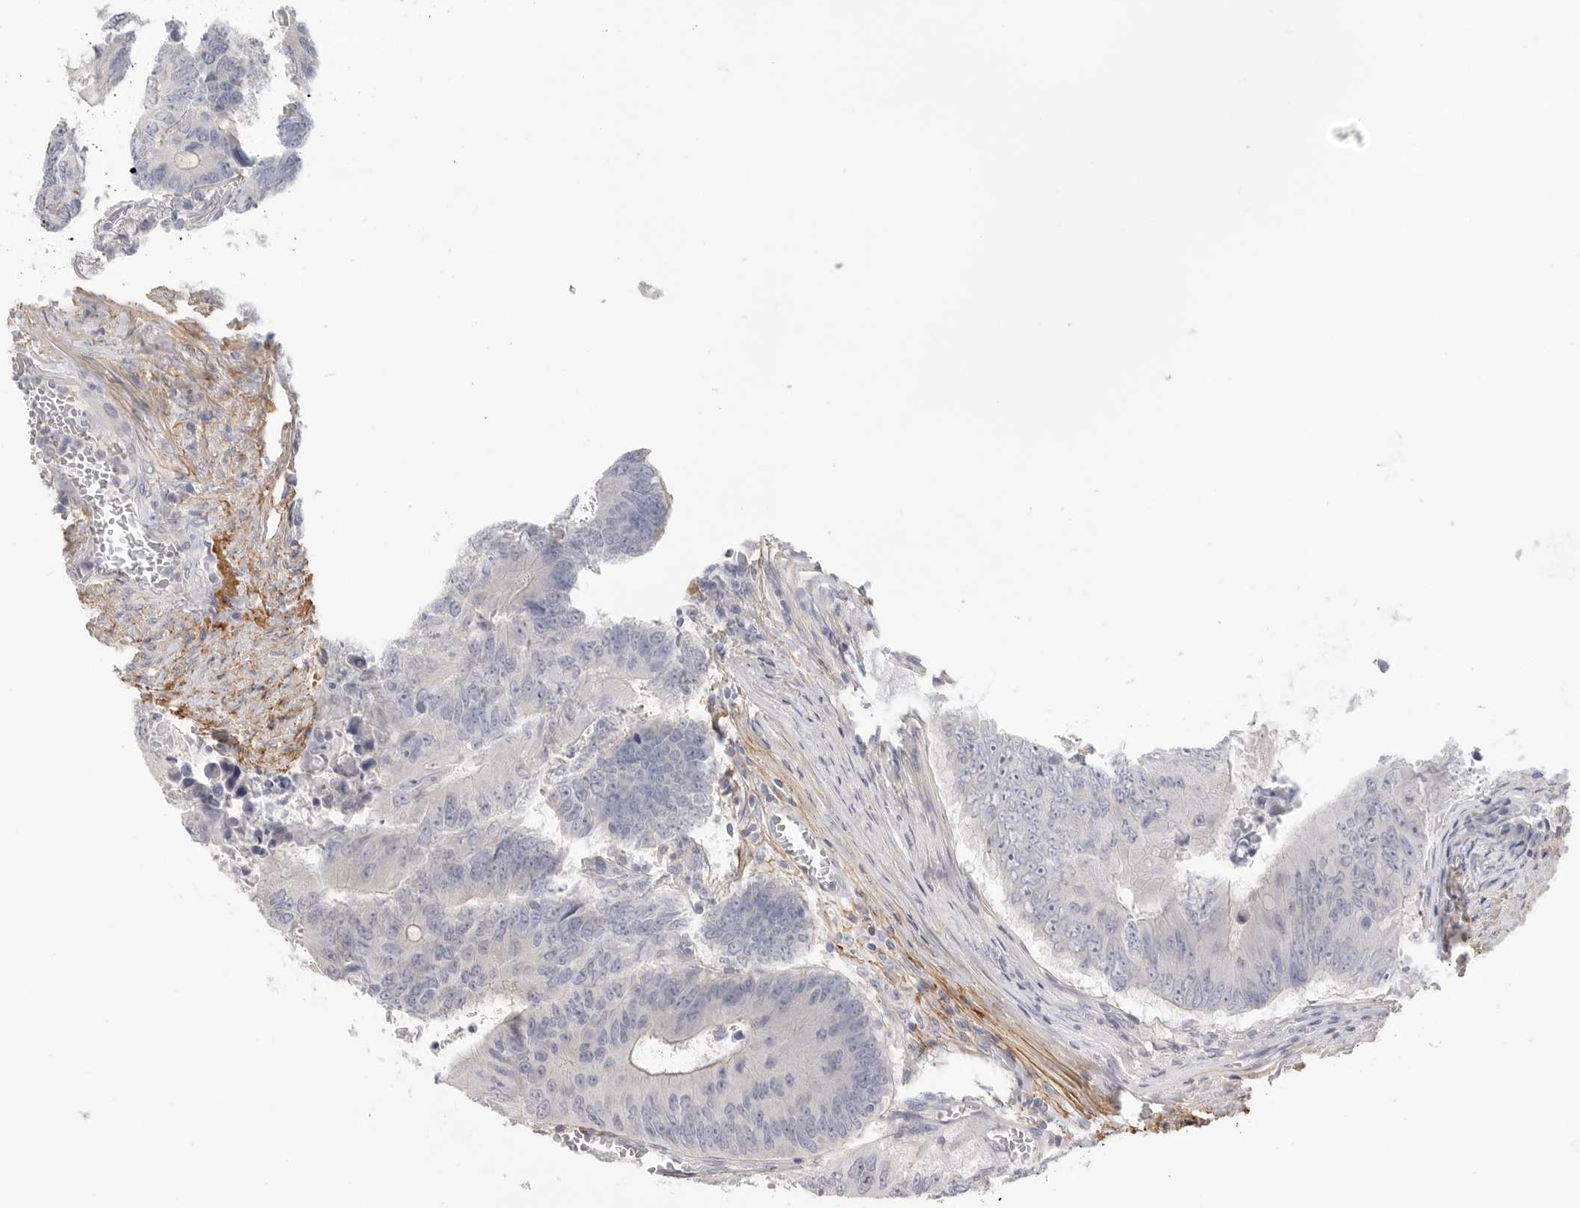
{"staining": {"intensity": "negative", "quantity": "none", "location": "none"}, "tissue": "colorectal cancer", "cell_type": "Tumor cells", "image_type": "cancer", "snomed": [{"axis": "morphology", "description": "Adenocarcinoma, NOS"}, {"axis": "topography", "description": "Colon"}], "caption": "An image of human colorectal adenocarcinoma is negative for staining in tumor cells.", "gene": "FBN2", "patient": {"sex": "male", "age": 87}}